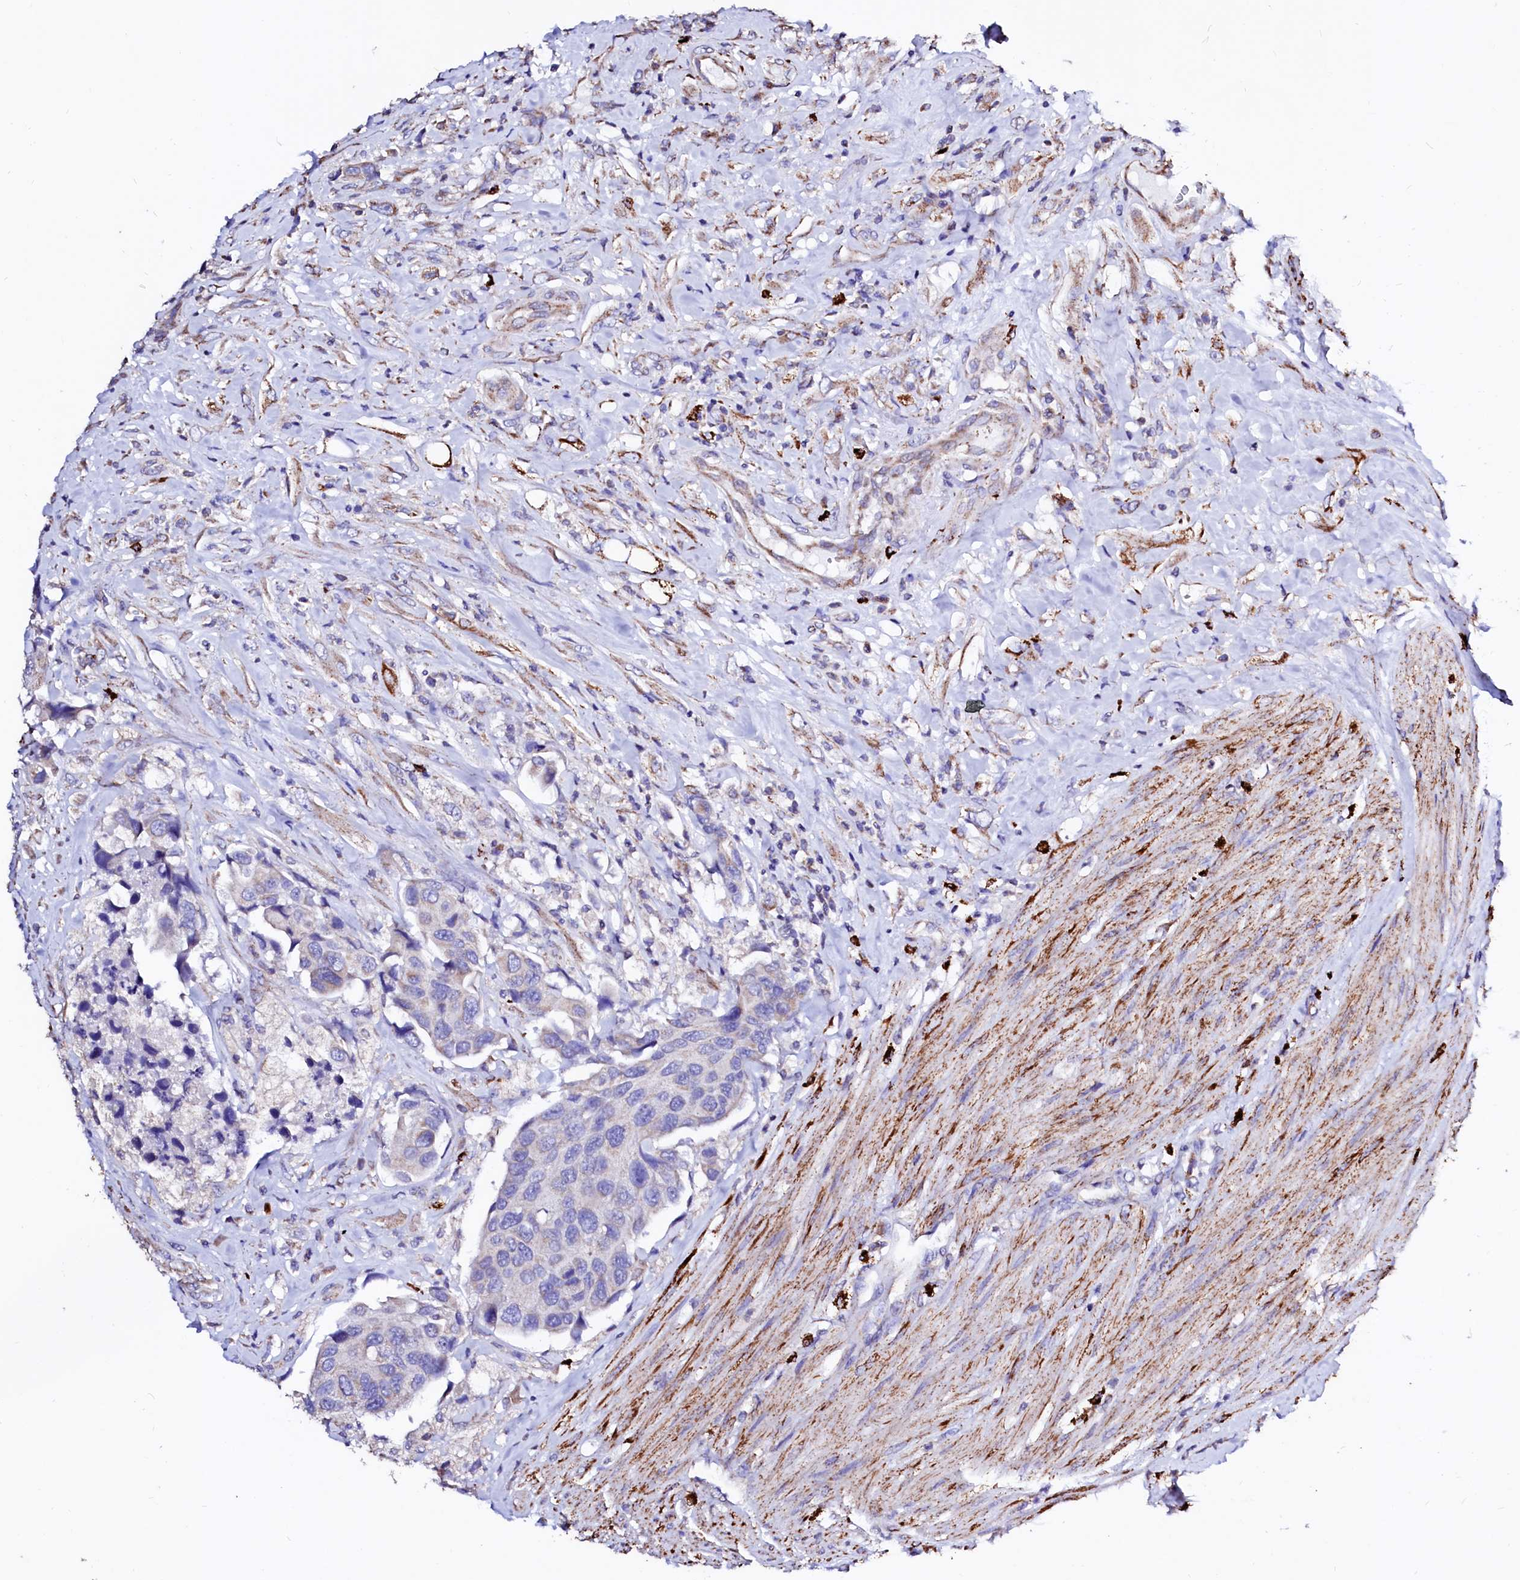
{"staining": {"intensity": "negative", "quantity": "none", "location": "none"}, "tissue": "urothelial cancer", "cell_type": "Tumor cells", "image_type": "cancer", "snomed": [{"axis": "morphology", "description": "Urothelial carcinoma, High grade"}, {"axis": "topography", "description": "Urinary bladder"}], "caption": "Tumor cells show no significant positivity in urothelial cancer.", "gene": "MAOB", "patient": {"sex": "male", "age": 74}}